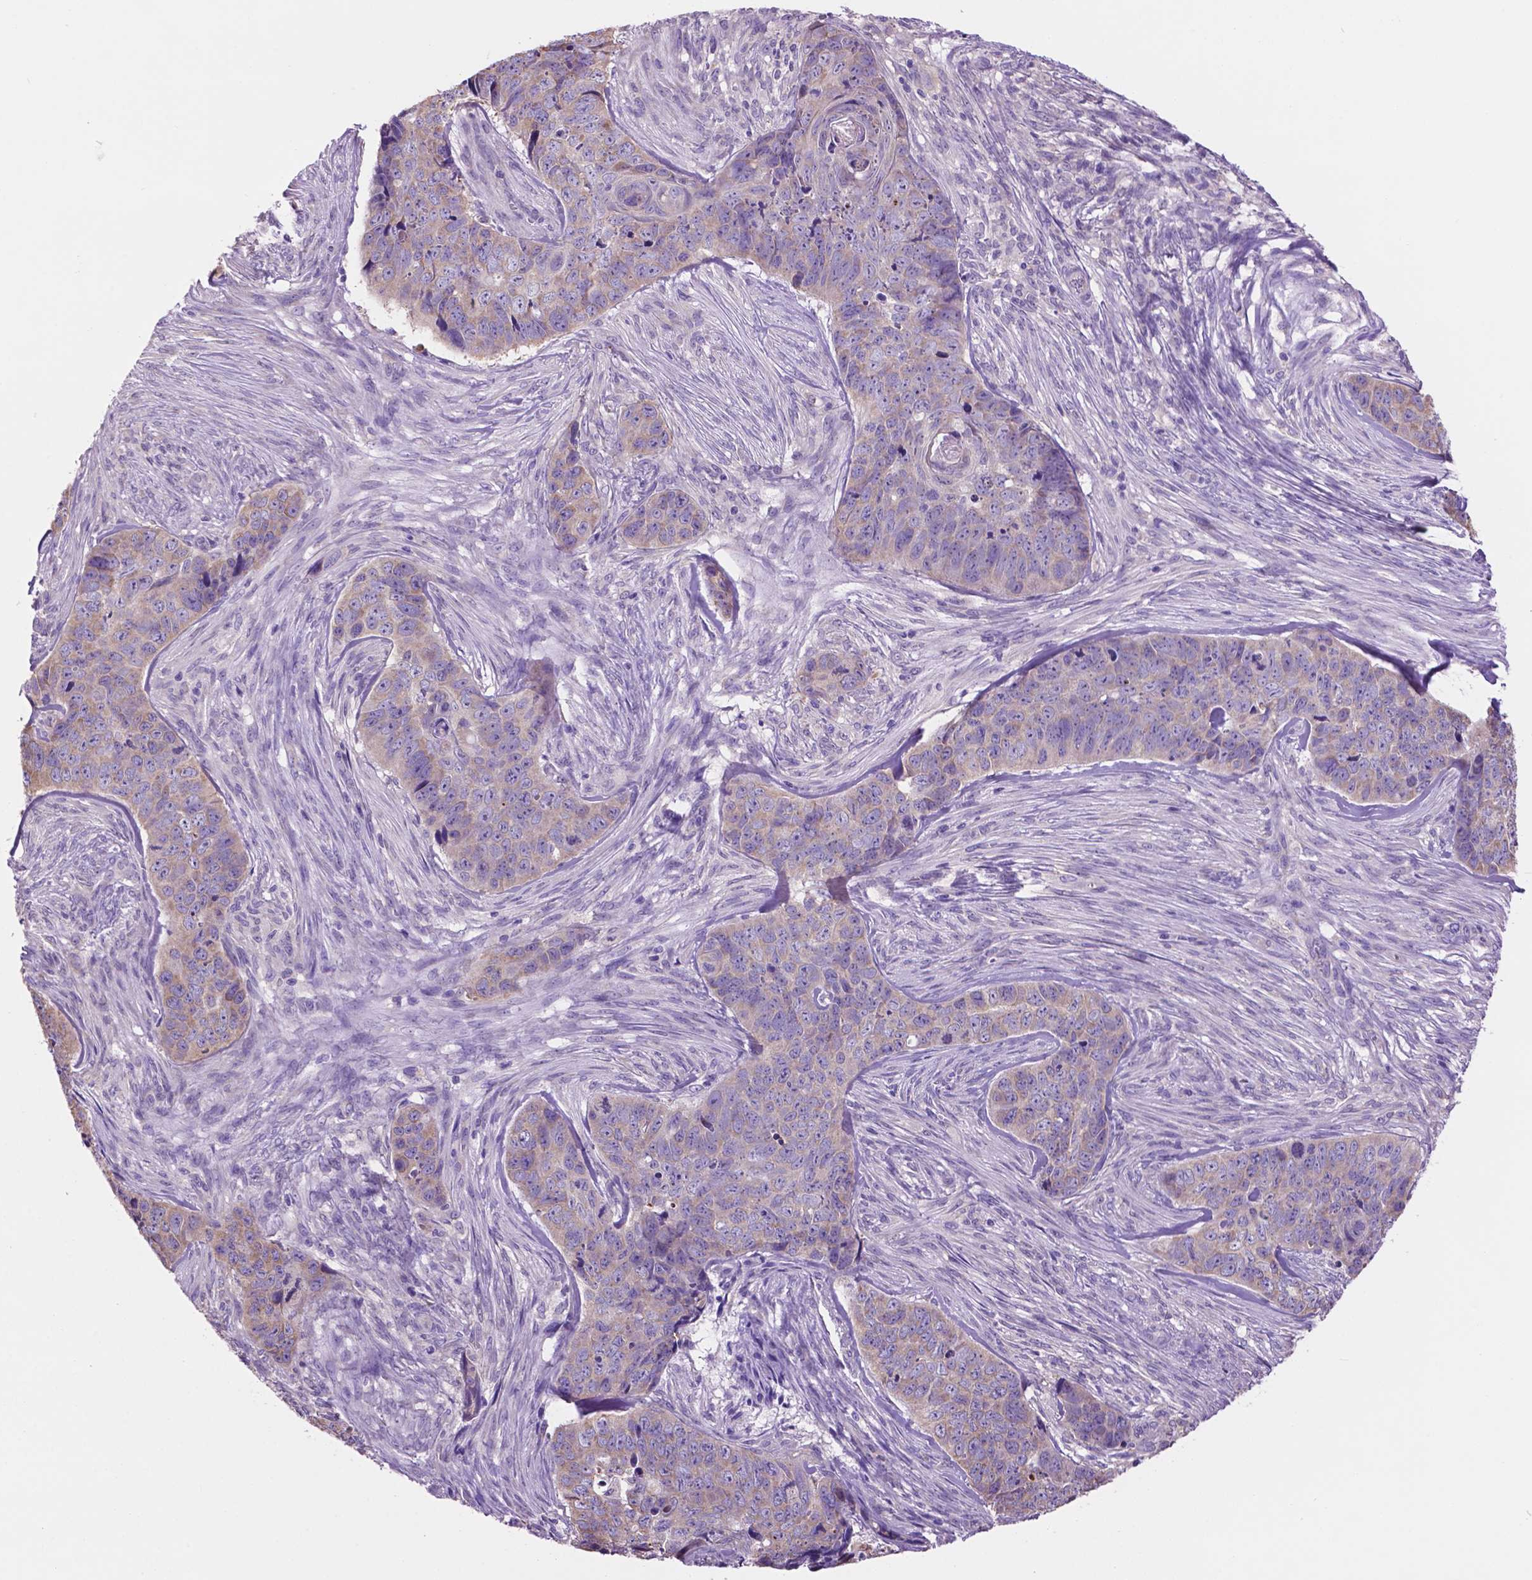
{"staining": {"intensity": "weak", "quantity": "25%-75%", "location": "cytoplasmic/membranous"}, "tissue": "skin cancer", "cell_type": "Tumor cells", "image_type": "cancer", "snomed": [{"axis": "morphology", "description": "Basal cell carcinoma"}, {"axis": "topography", "description": "Skin"}], "caption": "A brown stain labels weak cytoplasmic/membranous positivity of a protein in skin cancer (basal cell carcinoma) tumor cells. (Stains: DAB (3,3'-diaminobenzidine) in brown, nuclei in blue, Microscopy: brightfield microscopy at high magnification).", "gene": "SPDYA", "patient": {"sex": "female", "age": 82}}